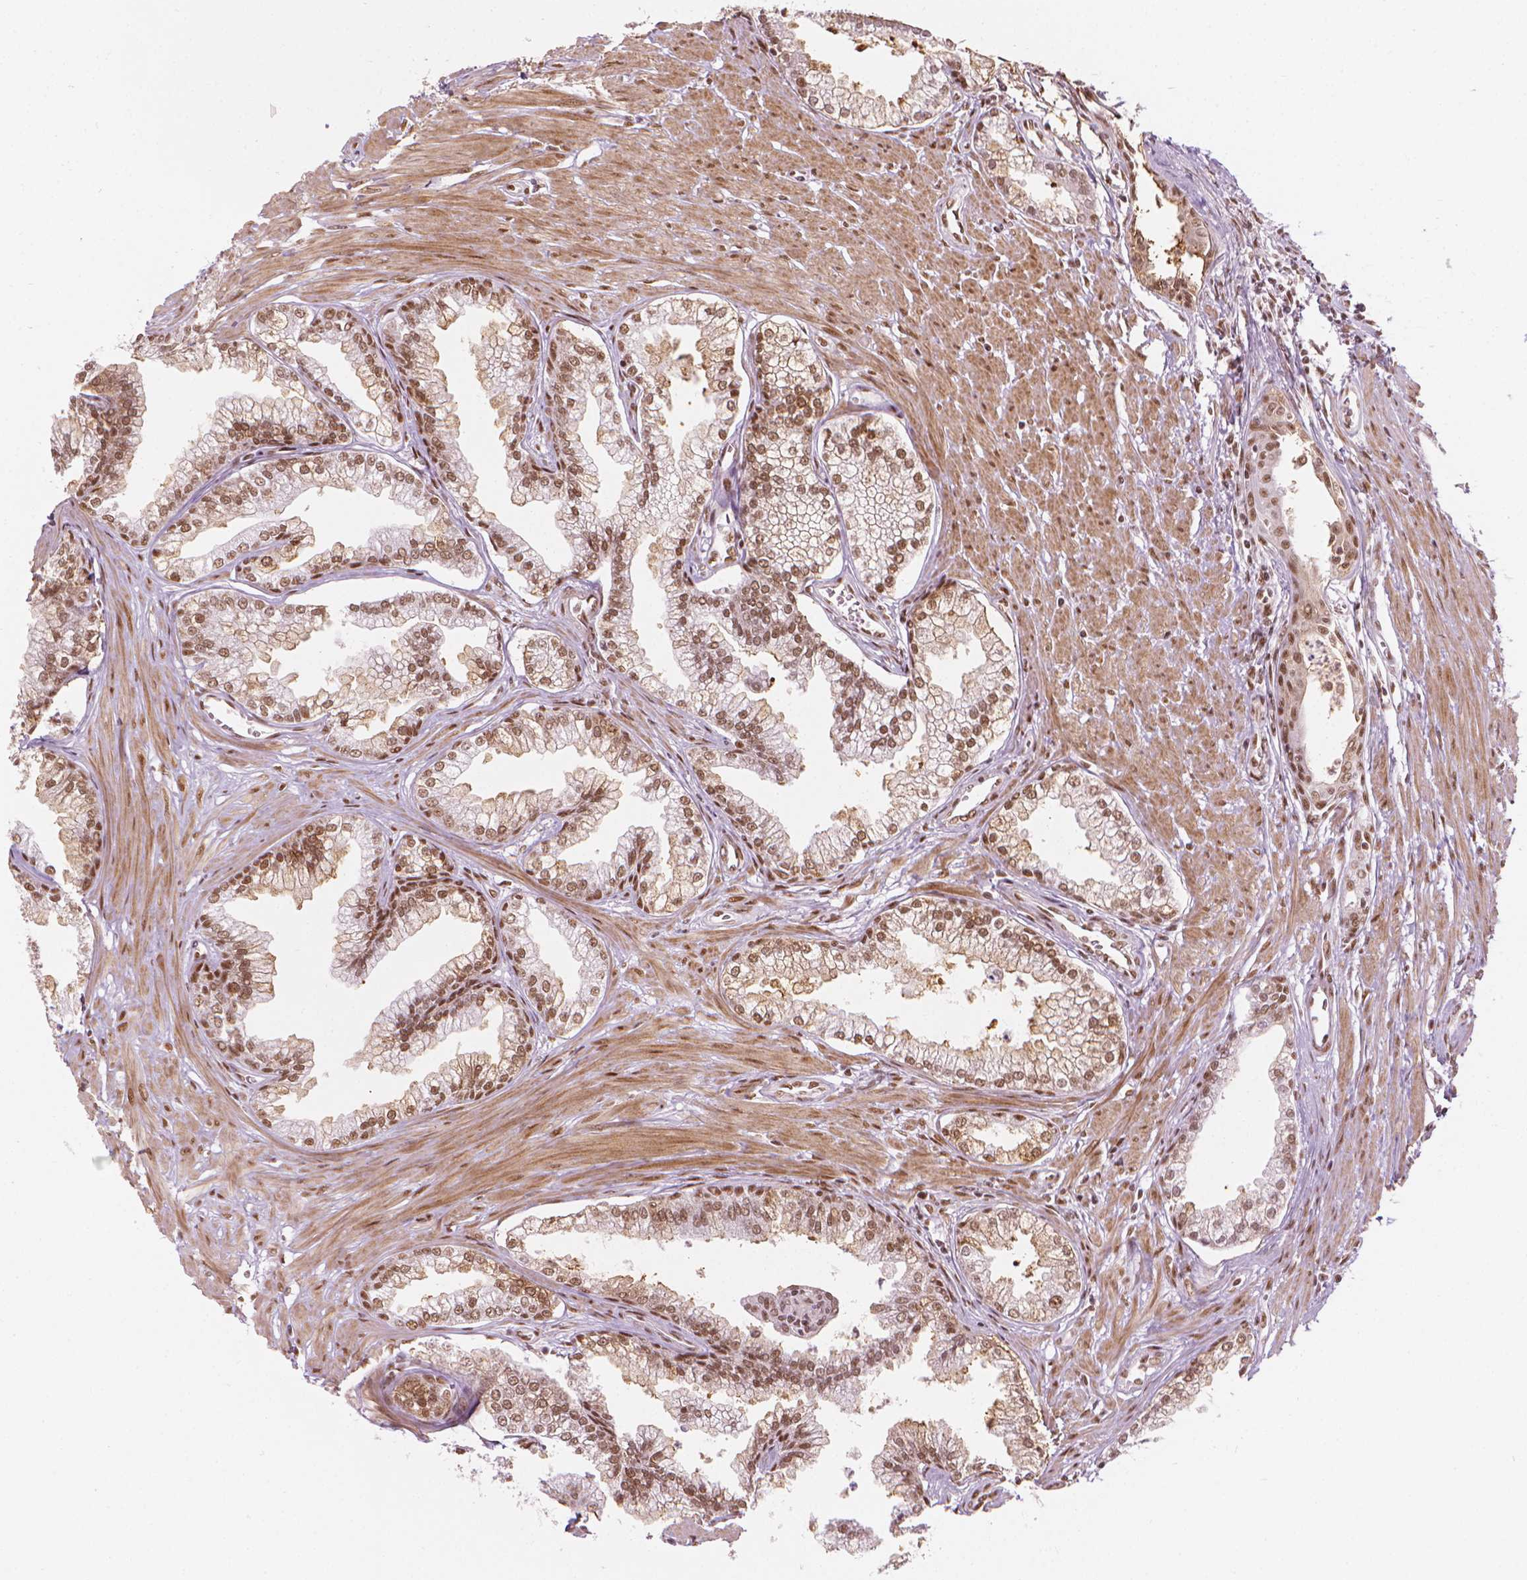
{"staining": {"intensity": "weak", "quantity": ">75%", "location": "nuclear"}, "tissue": "prostate cancer", "cell_type": "Tumor cells", "image_type": "cancer", "snomed": [{"axis": "morphology", "description": "Adenocarcinoma, NOS"}, {"axis": "topography", "description": "Prostate"}], "caption": "A micrograph of prostate cancer stained for a protein exhibits weak nuclear brown staining in tumor cells.", "gene": "ELF2", "patient": {"sex": "male", "age": 71}}